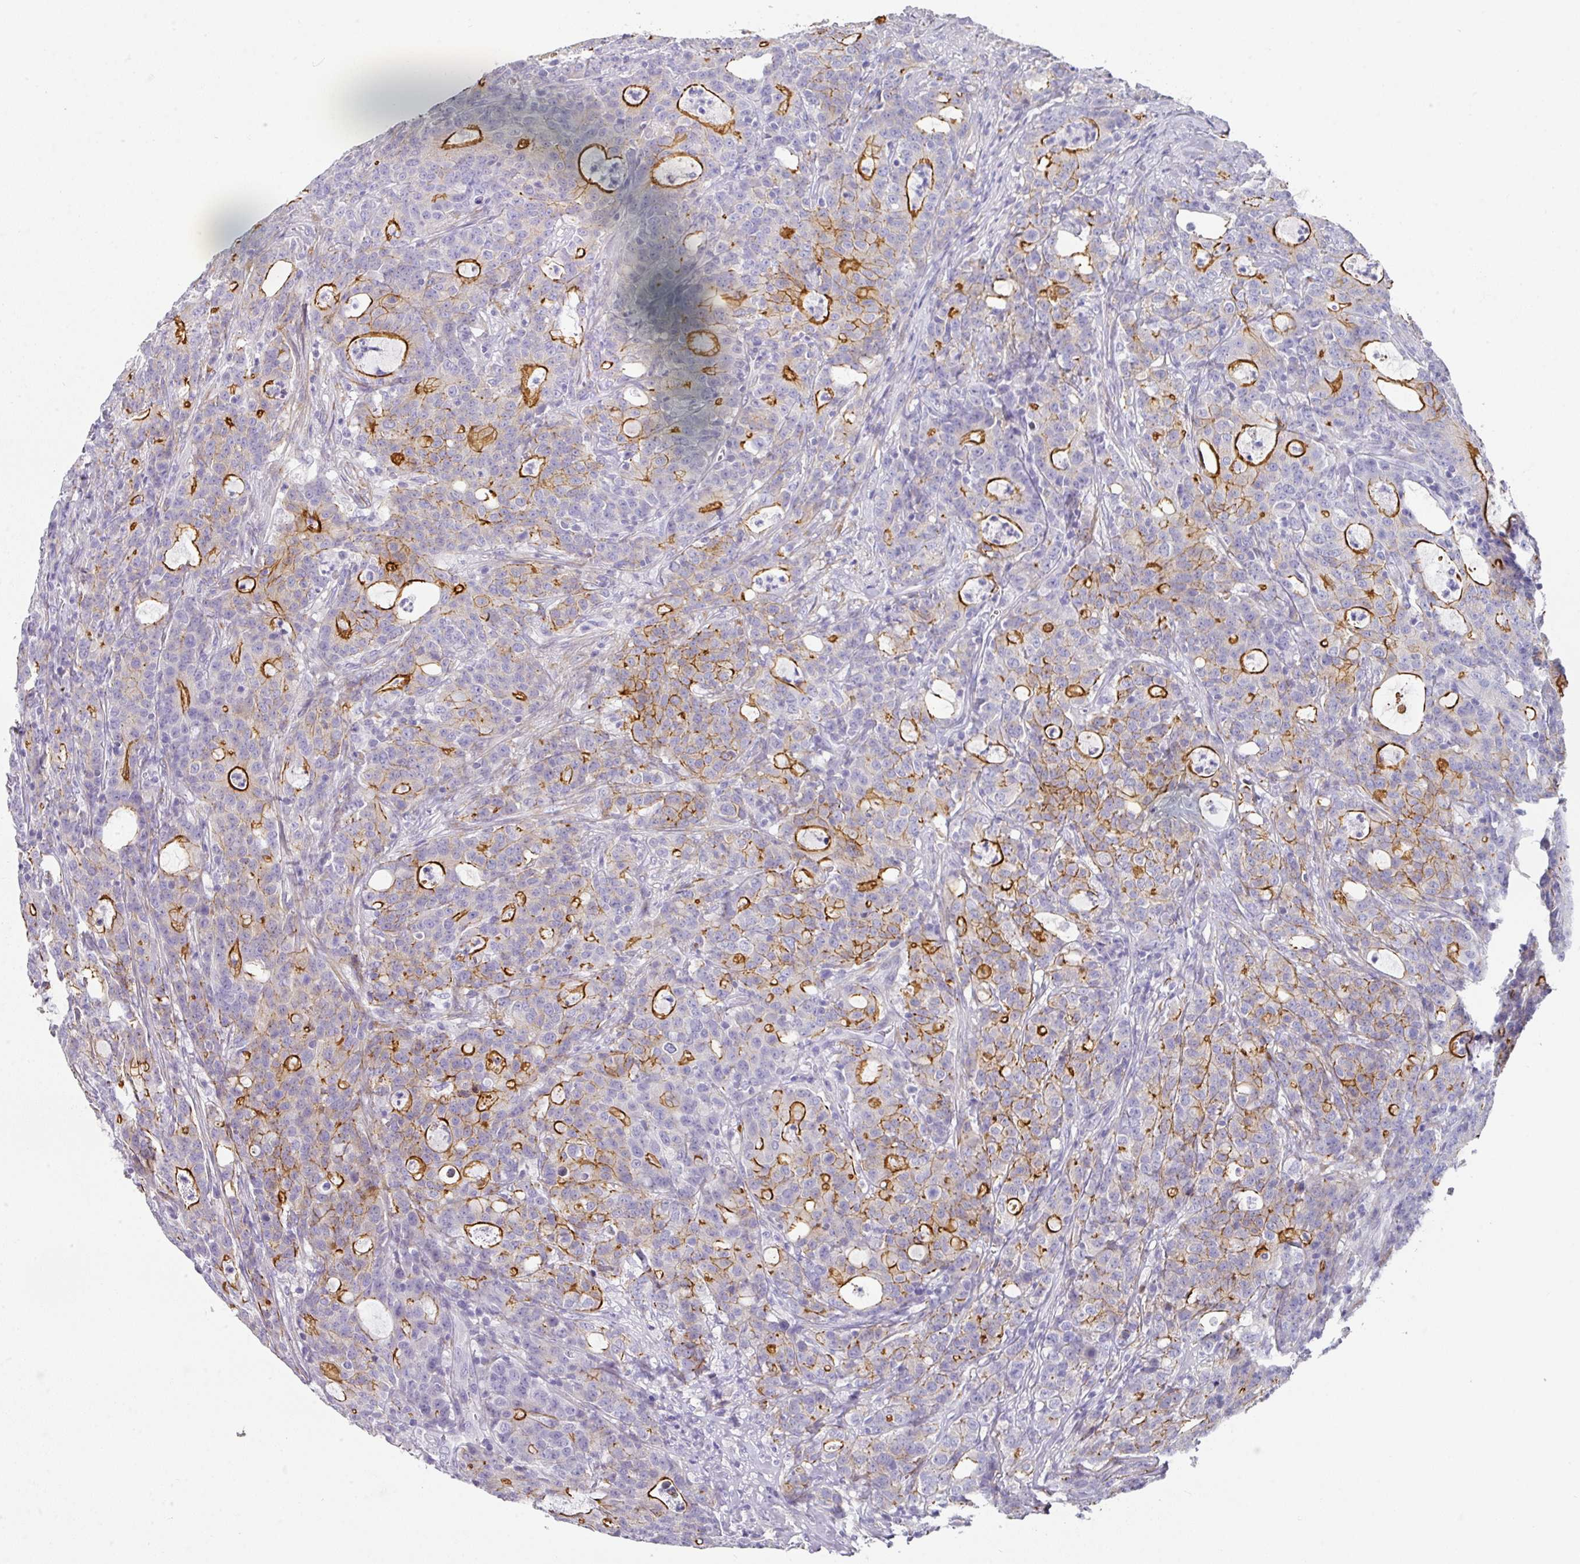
{"staining": {"intensity": "strong", "quantity": "25%-75%", "location": "cytoplasmic/membranous"}, "tissue": "colorectal cancer", "cell_type": "Tumor cells", "image_type": "cancer", "snomed": [{"axis": "morphology", "description": "Adenocarcinoma, NOS"}, {"axis": "topography", "description": "Colon"}], "caption": "A micrograph of human colorectal adenocarcinoma stained for a protein displays strong cytoplasmic/membranous brown staining in tumor cells.", "gene": "ANKRD29", "patient": {"sex": "male", "age": 83}}